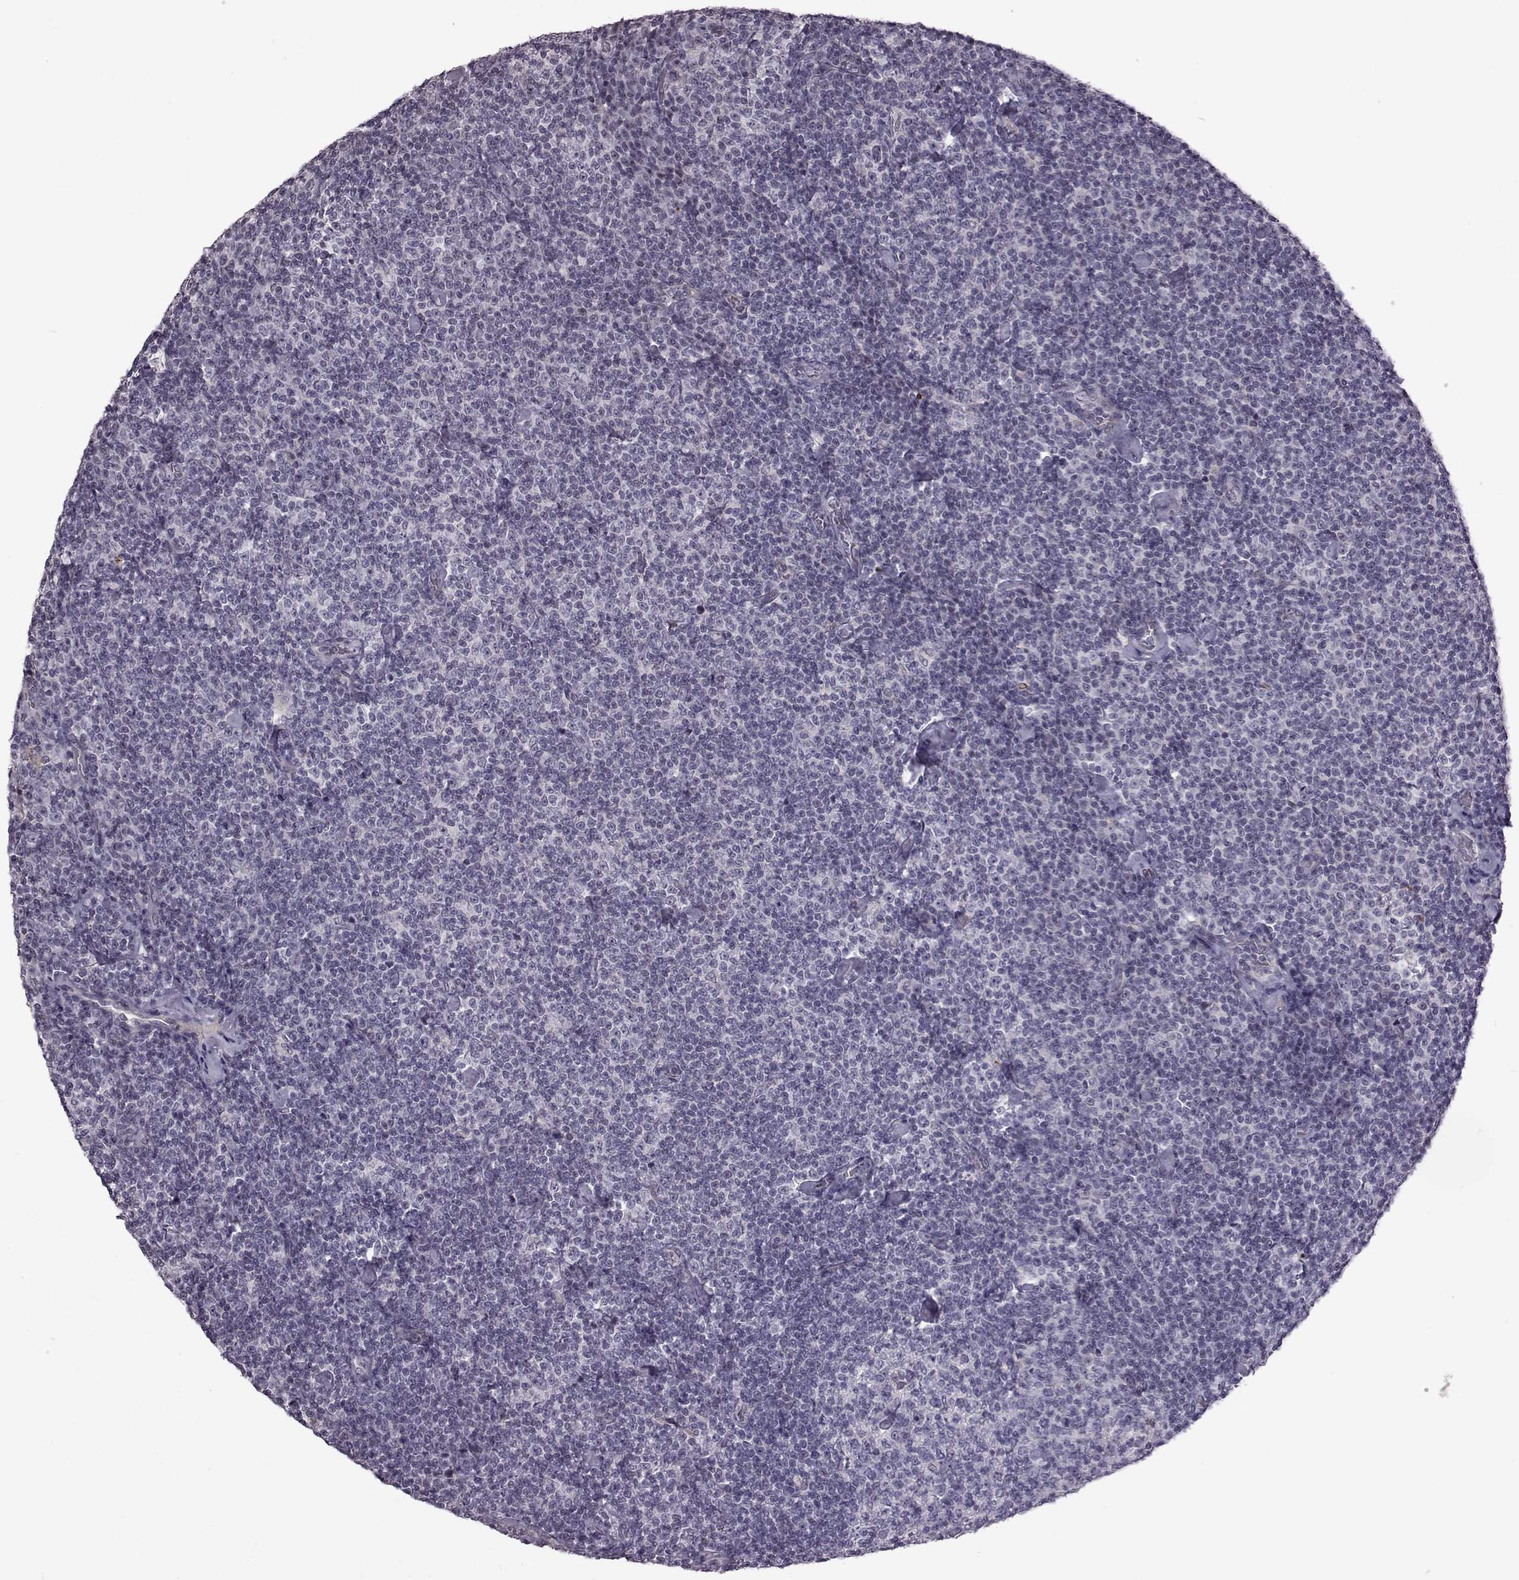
{"staining": {"intensity": "negative", "quantity": "none", "location": "none"}, "tissue": "lymphoma", "cell_type": "Tumor cells", "image_type": "cancer", "snomed": [{"axis": "morphology", "description": "Malignant lymphoma, non-Hodgkin's type, Low grade"}, {"axis": "topography", "description": "Lymph node"}], "caption": "The image demonstrates no significant staining in tumor cells of low-grade malignant lymphoma, non-Hodgkin's type.", "gene": "GAL", "patient": {"sex": "male", "age": 81}}